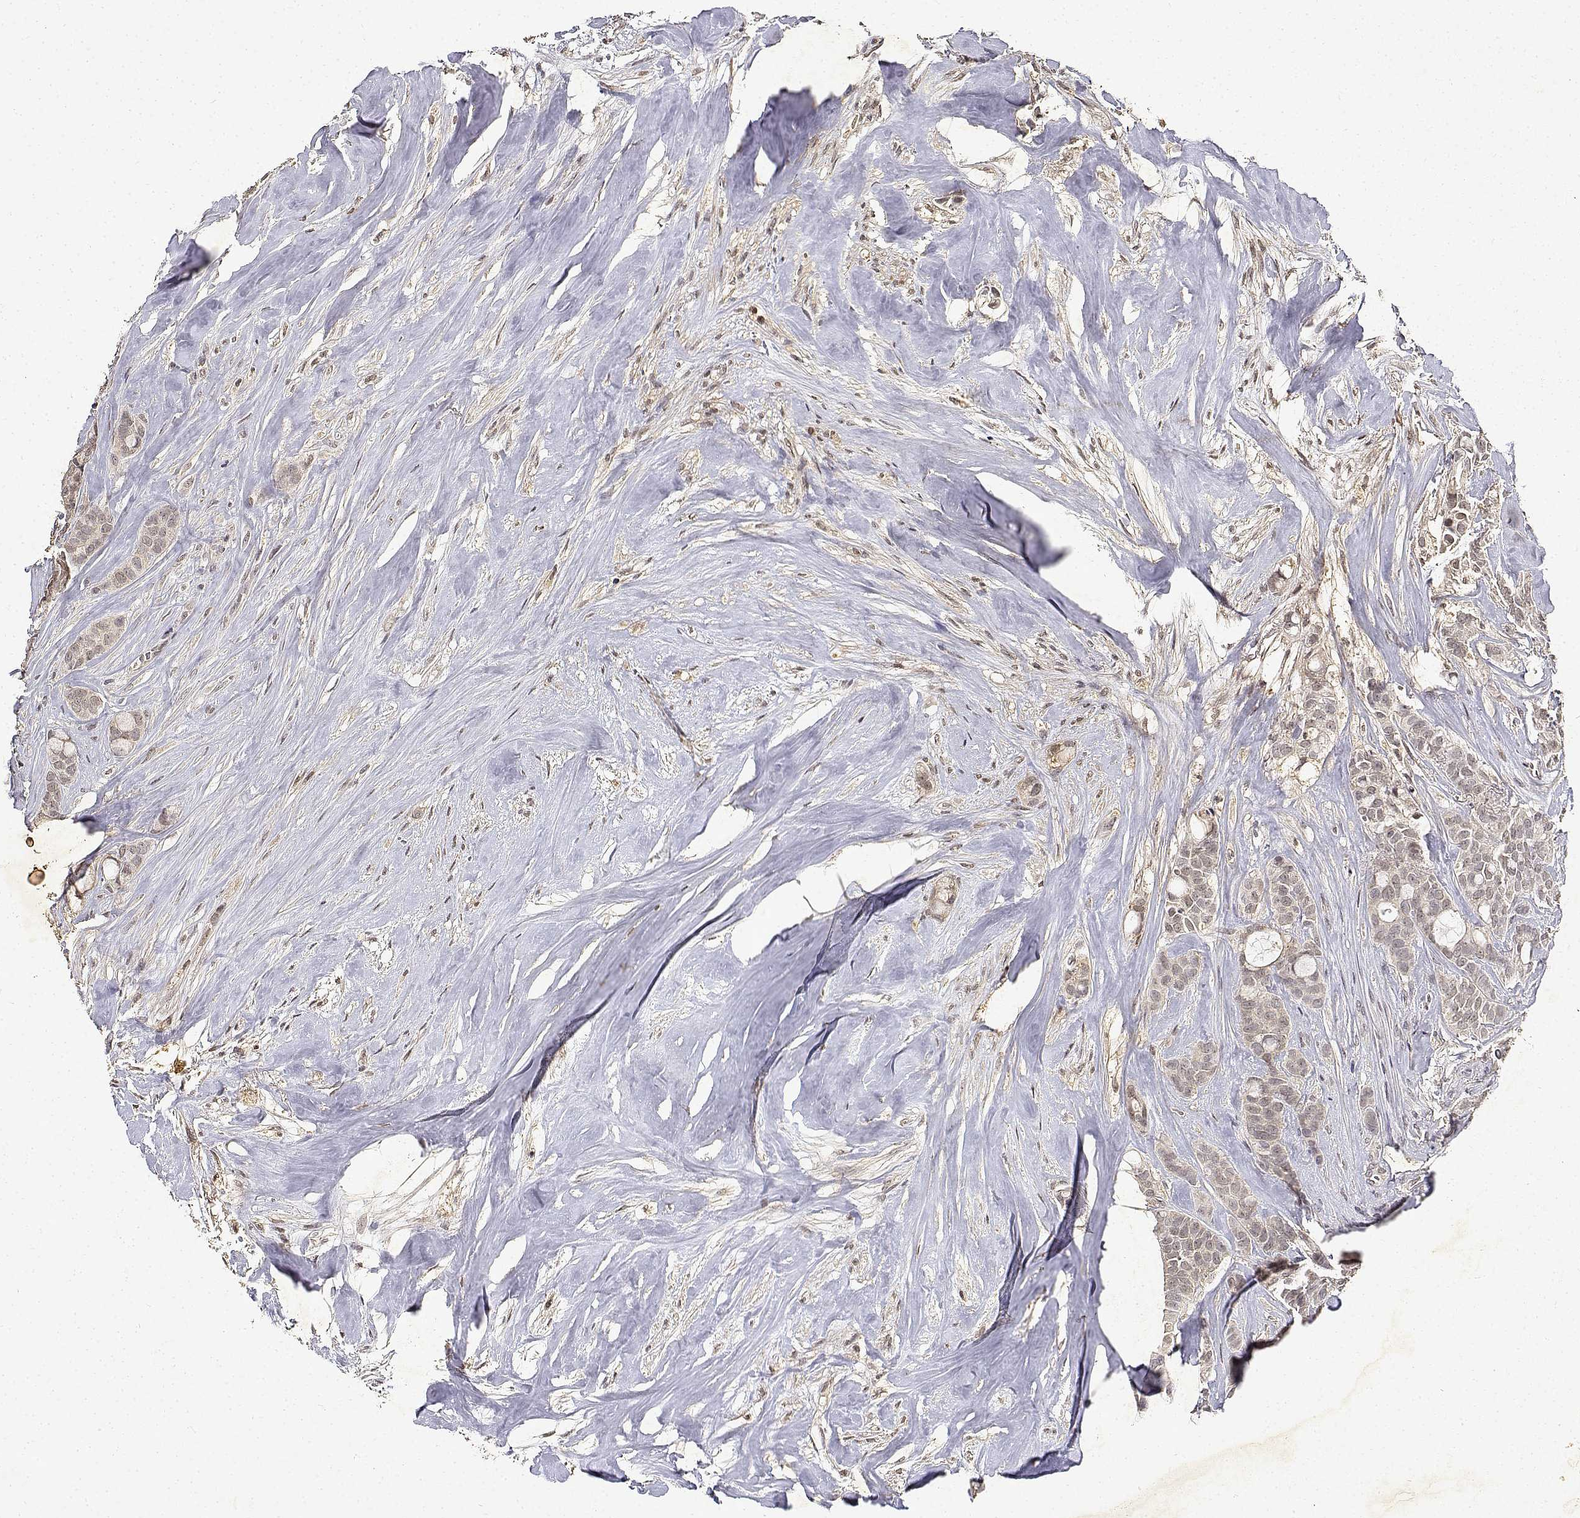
{"staining": {"intensity": "weak", "quantity": ">75%", "location": "cytoplasmic/membranous"}, "tissue": "breast cancer", "cell_type": "Tumor cells", "image_type": "cancer", "snomed": [{"axis": "morphology", "description": "Duct carcinoma"}, {"axis": "topography", "description": "Breast"}], "caption": "A micrograph showing weak cytoplasmic/membranous staining in about >75% of tumor cells in breast intraductal carcinoma, as visualized by brown immunohistochemical staining.", "gene": "BDNF", "patient": {"sex": "female", "age": 84}}